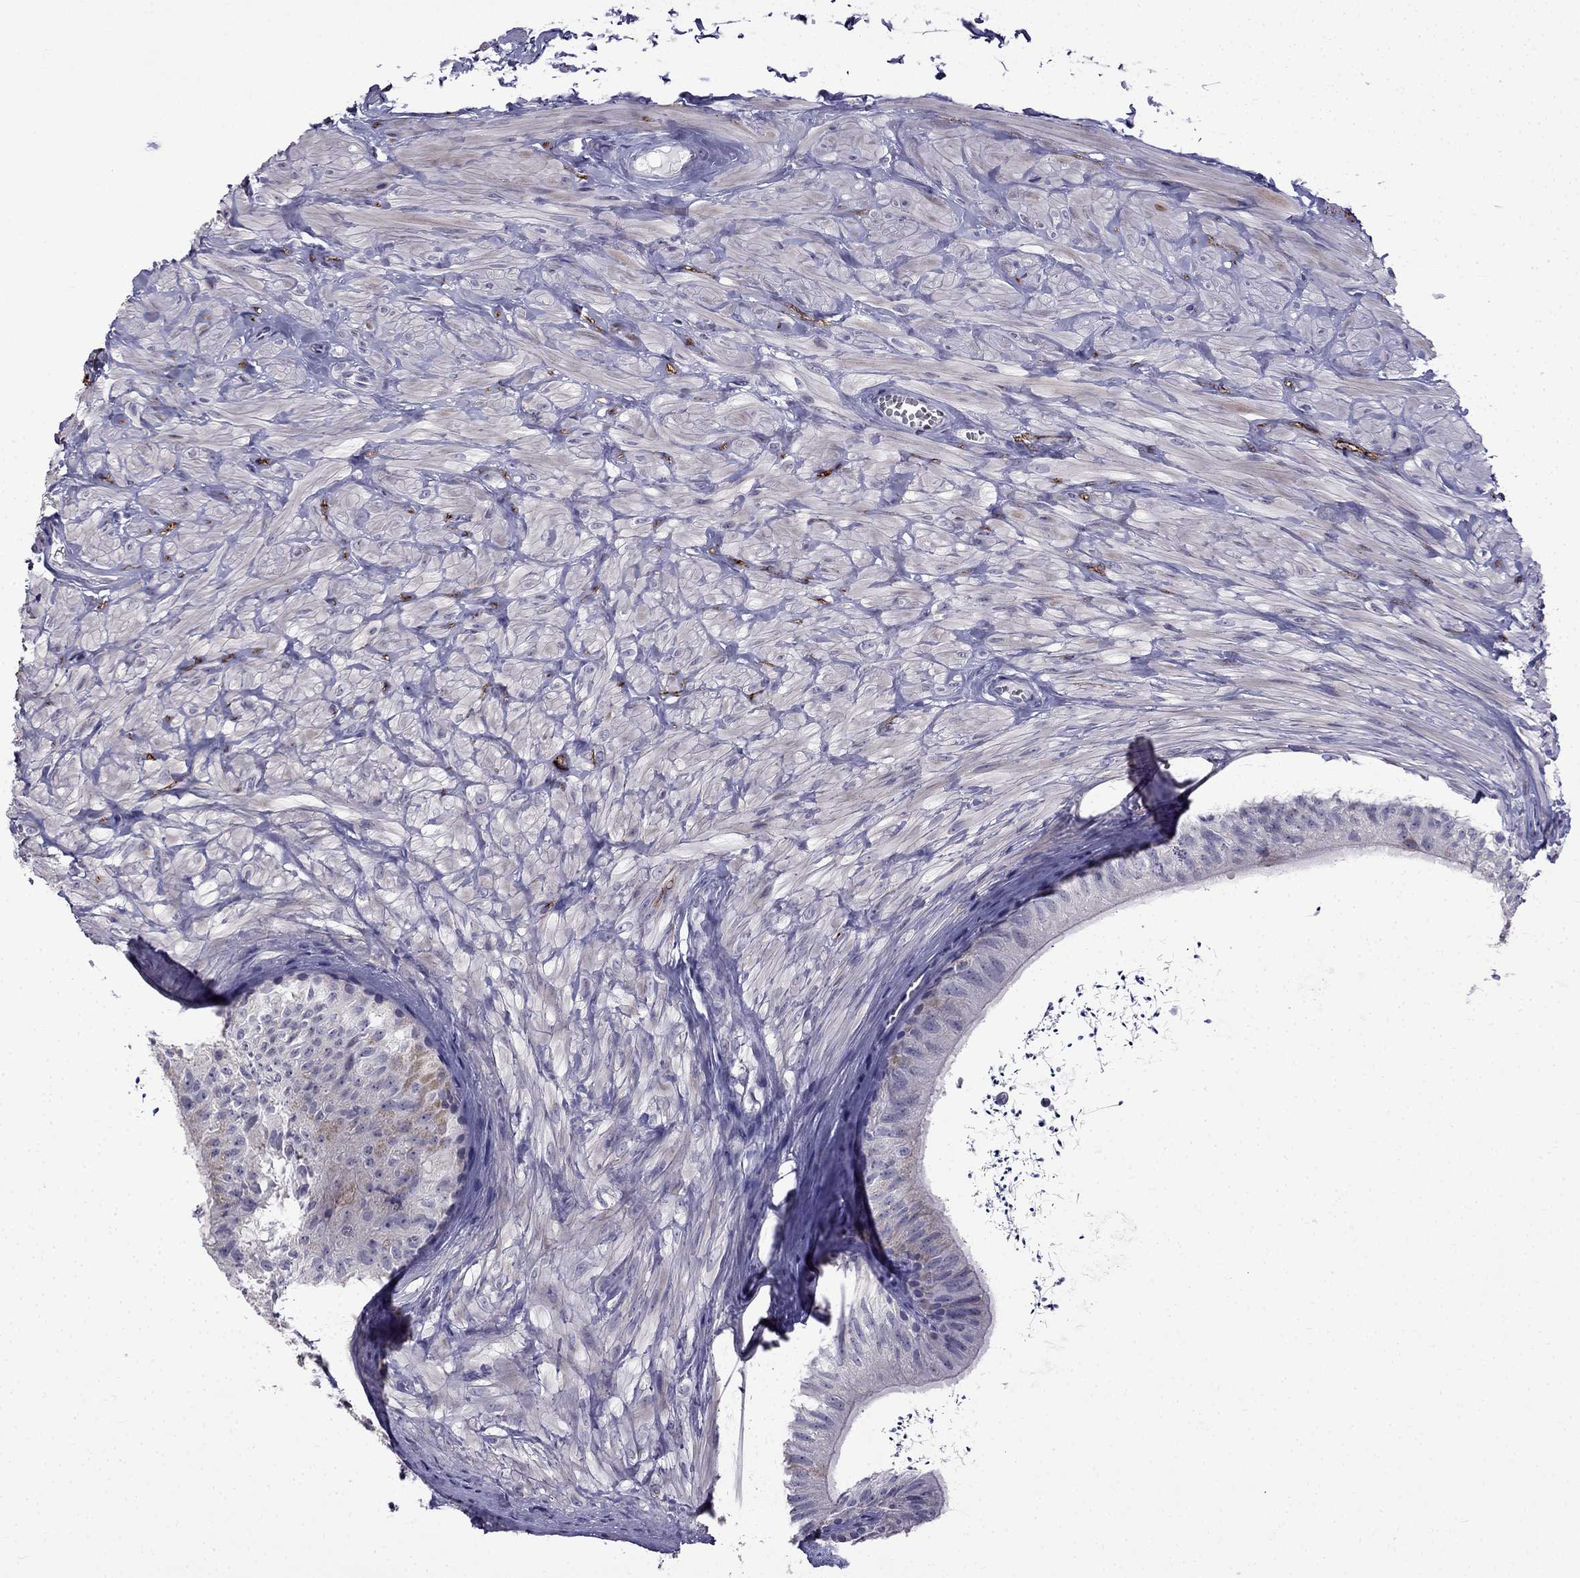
{"staining": {"intensity": "negative", "quantity": "none", "location": "none"}, "tissue": "epididymis", "cell_type": "Glandular cells", "image_type": "normal", "snomed": [{"axis": "morphology", "description": "Normal tissue, NOS"}, {"axis": "topography", "description": "Epididymis"}], "caption": "High magnification brightfield microscopy of benign epididymis stained with DAB (3,3'-diaminobenzidine) (brown) and counterstained with hematoxylin (blue): glandular cells show no significant staining.", "gene": "SLC6A2", "patient": {"sex": "male", "age": 32}}